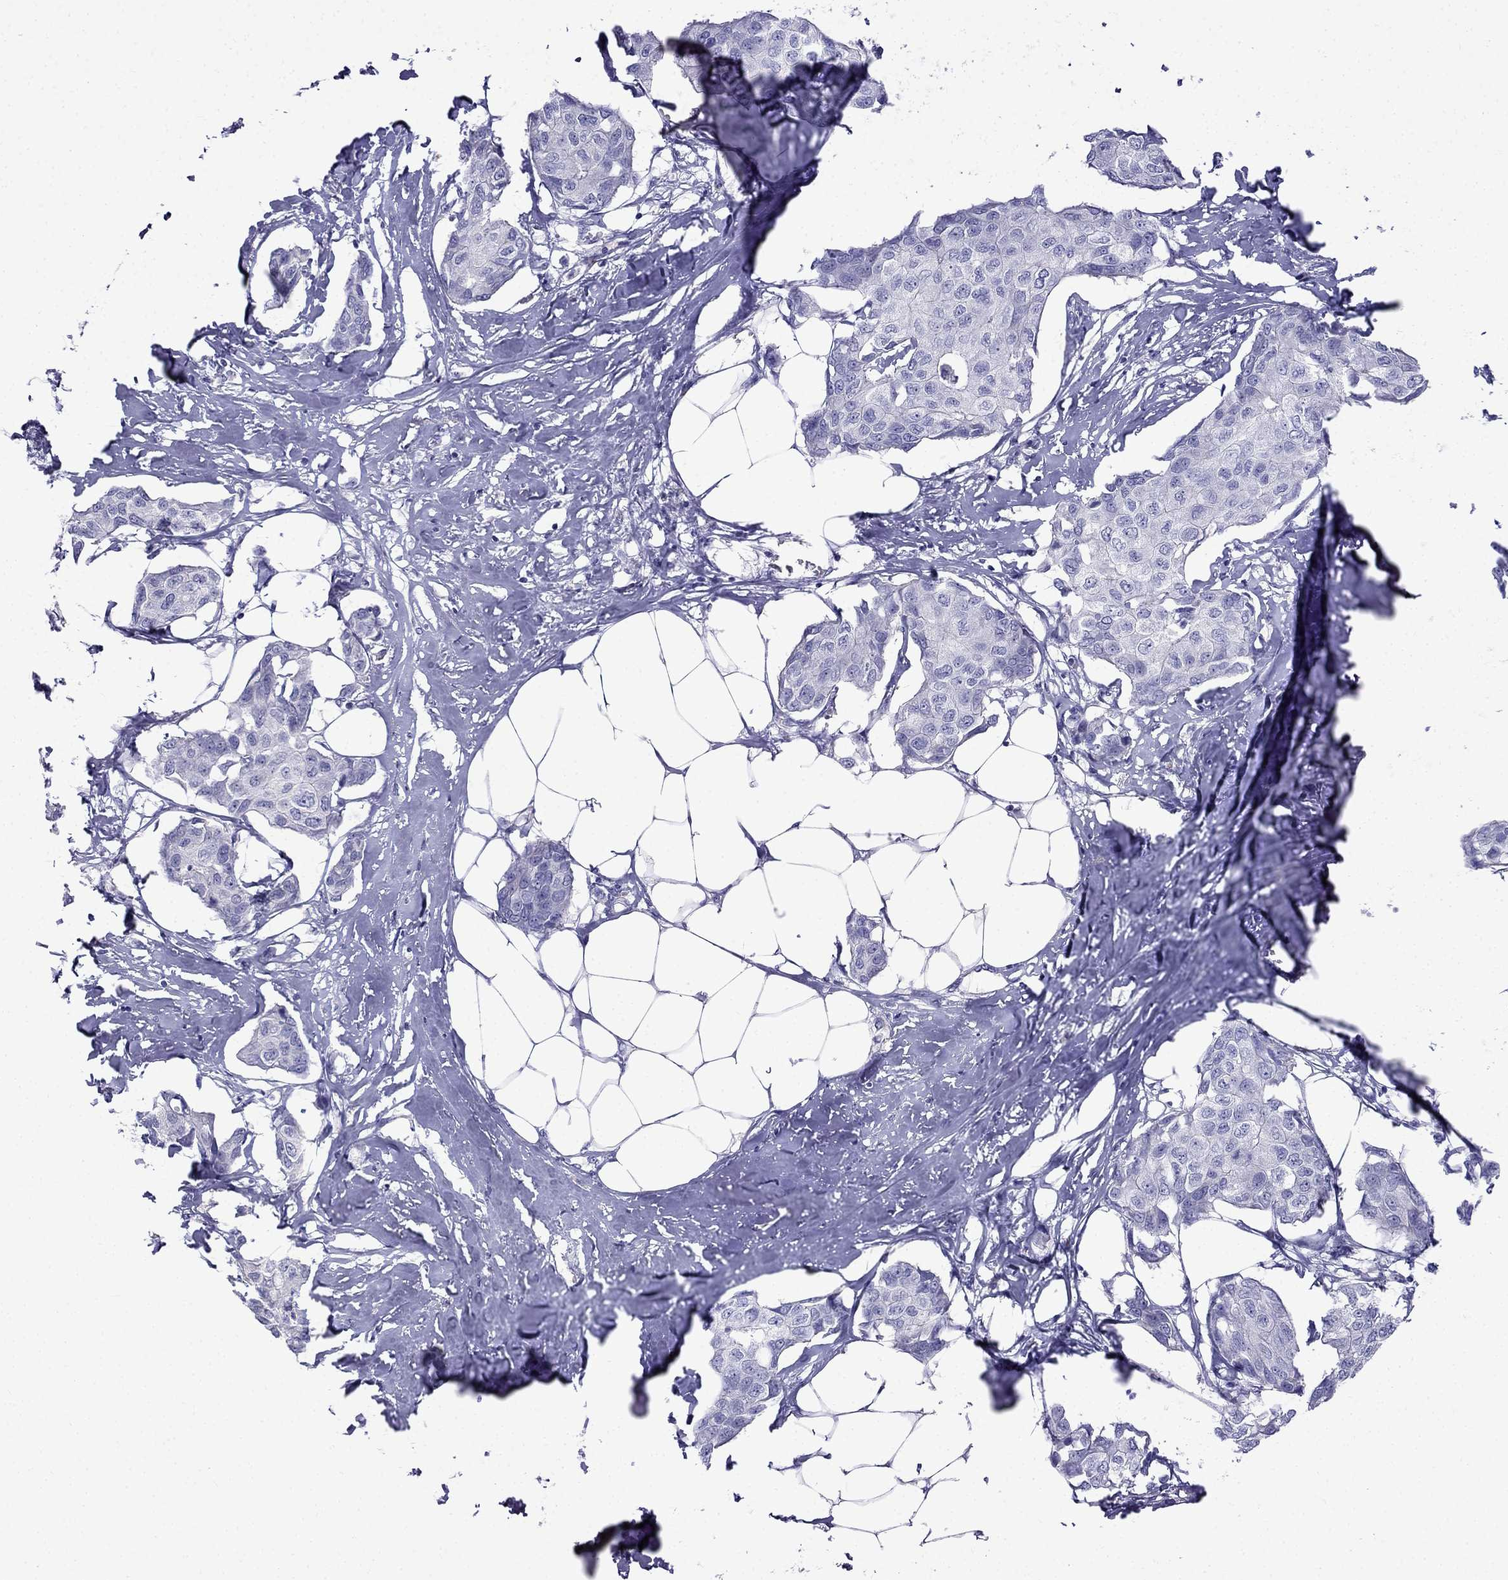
{"staining": {"intensity": "negative", "quantity": "none", "location": "none"}, "tissue": "breast cancer", "cell_type": "Tumor cells", "image_type": "cancer", "snomed": [{"axis": "morphology", "description": "Duct carcinoma"}, {"axis": "topography", "description": "Breast"}], "caption": "Immunohistochemical staining of human breast cancer exhibits no significant positivity in tumor cells.", "gene": "PATE1", "patient": {"sex": "female", "age": 80}}